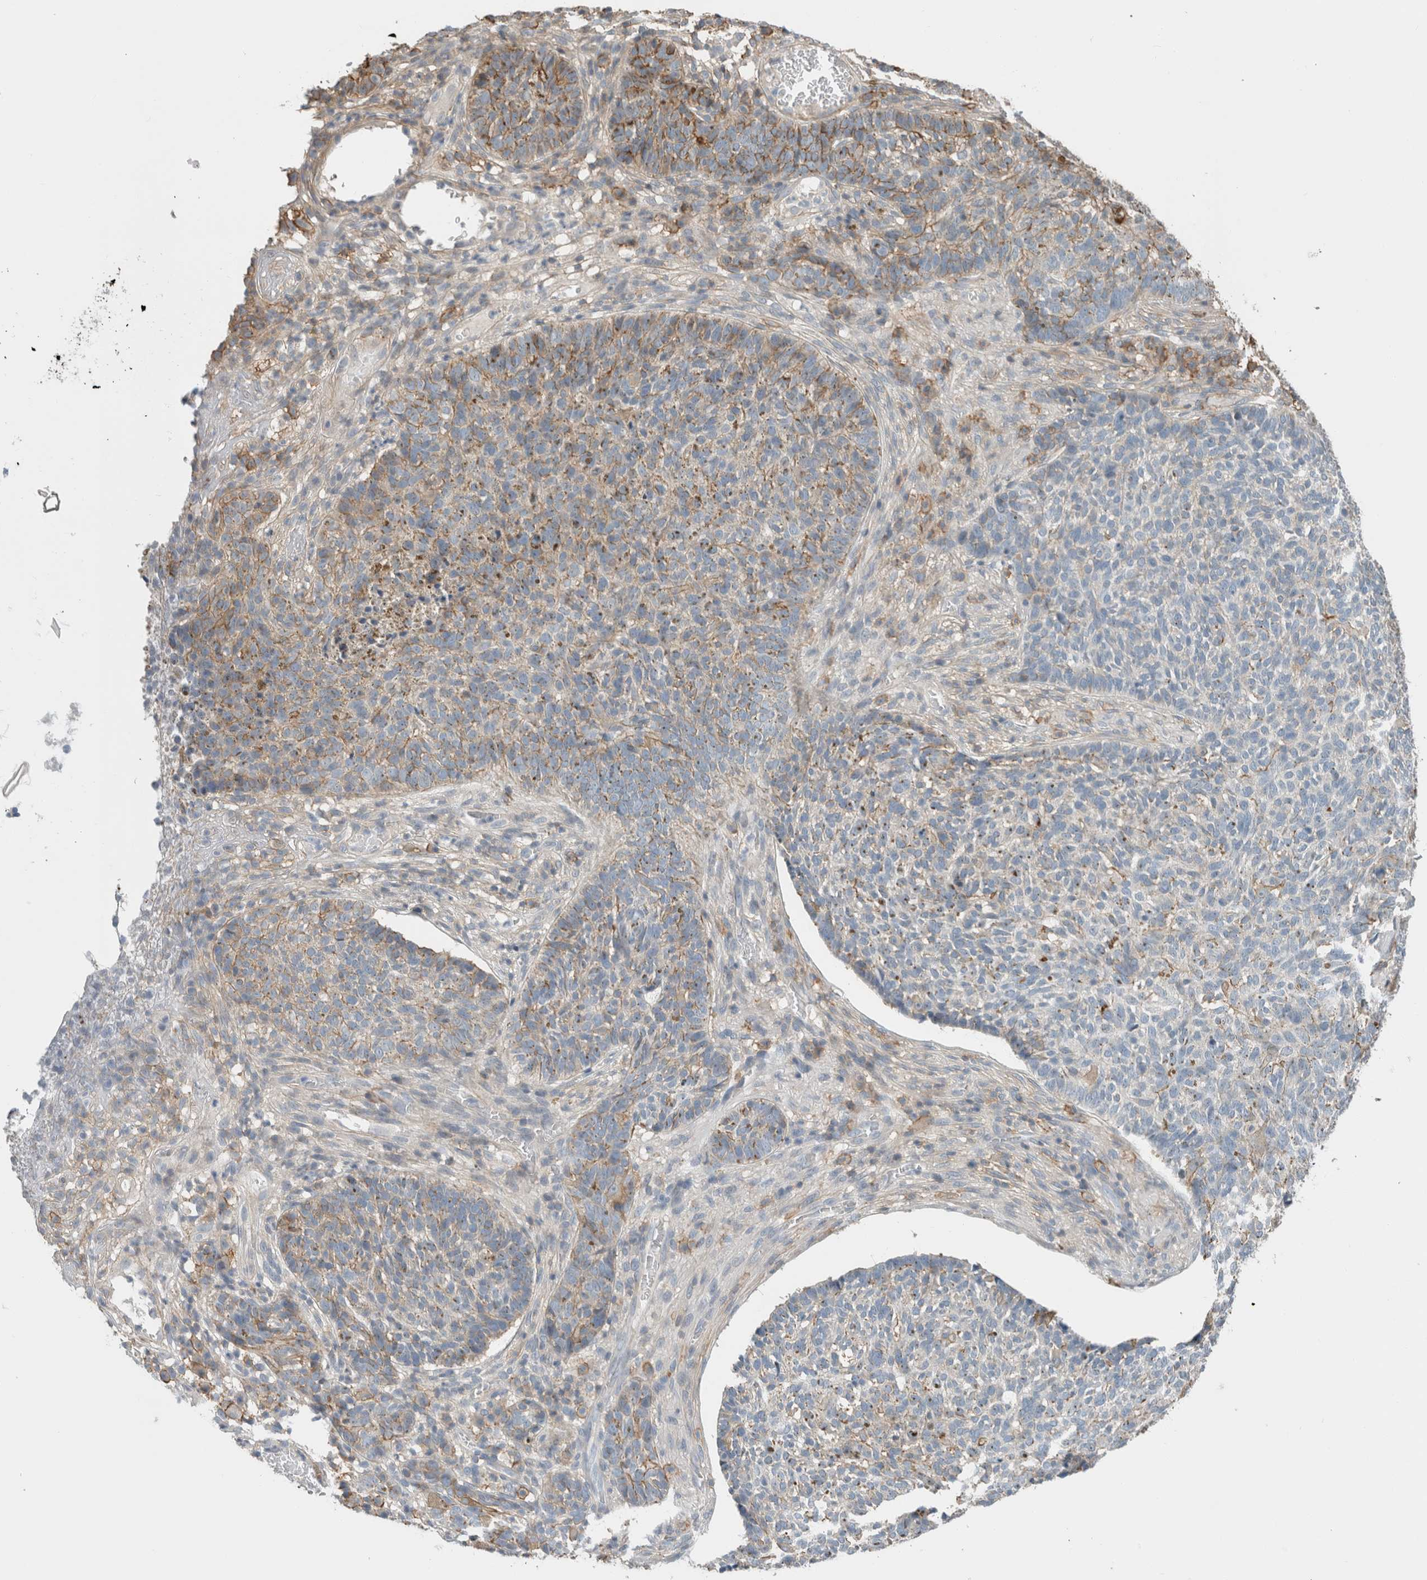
{"staining": {"intensity": "weak", "quantity": "<25%", "location": "cytoplasmic/membranous"}, "tissue": "skin cancer", "cell_type": "Tumor cells", "image_type": "cancer", "snomed": [{"axis": "morphology", "description": "Basal cell carcinoma"}, {"axis": "topography", "description": "Skin"}], "caption": "There is no significant staining in tumor cells of skin cancer (basal cell carcinoma).", "gene": "ERCC6L2", "patient": {"sex": "male", "age": 85}}